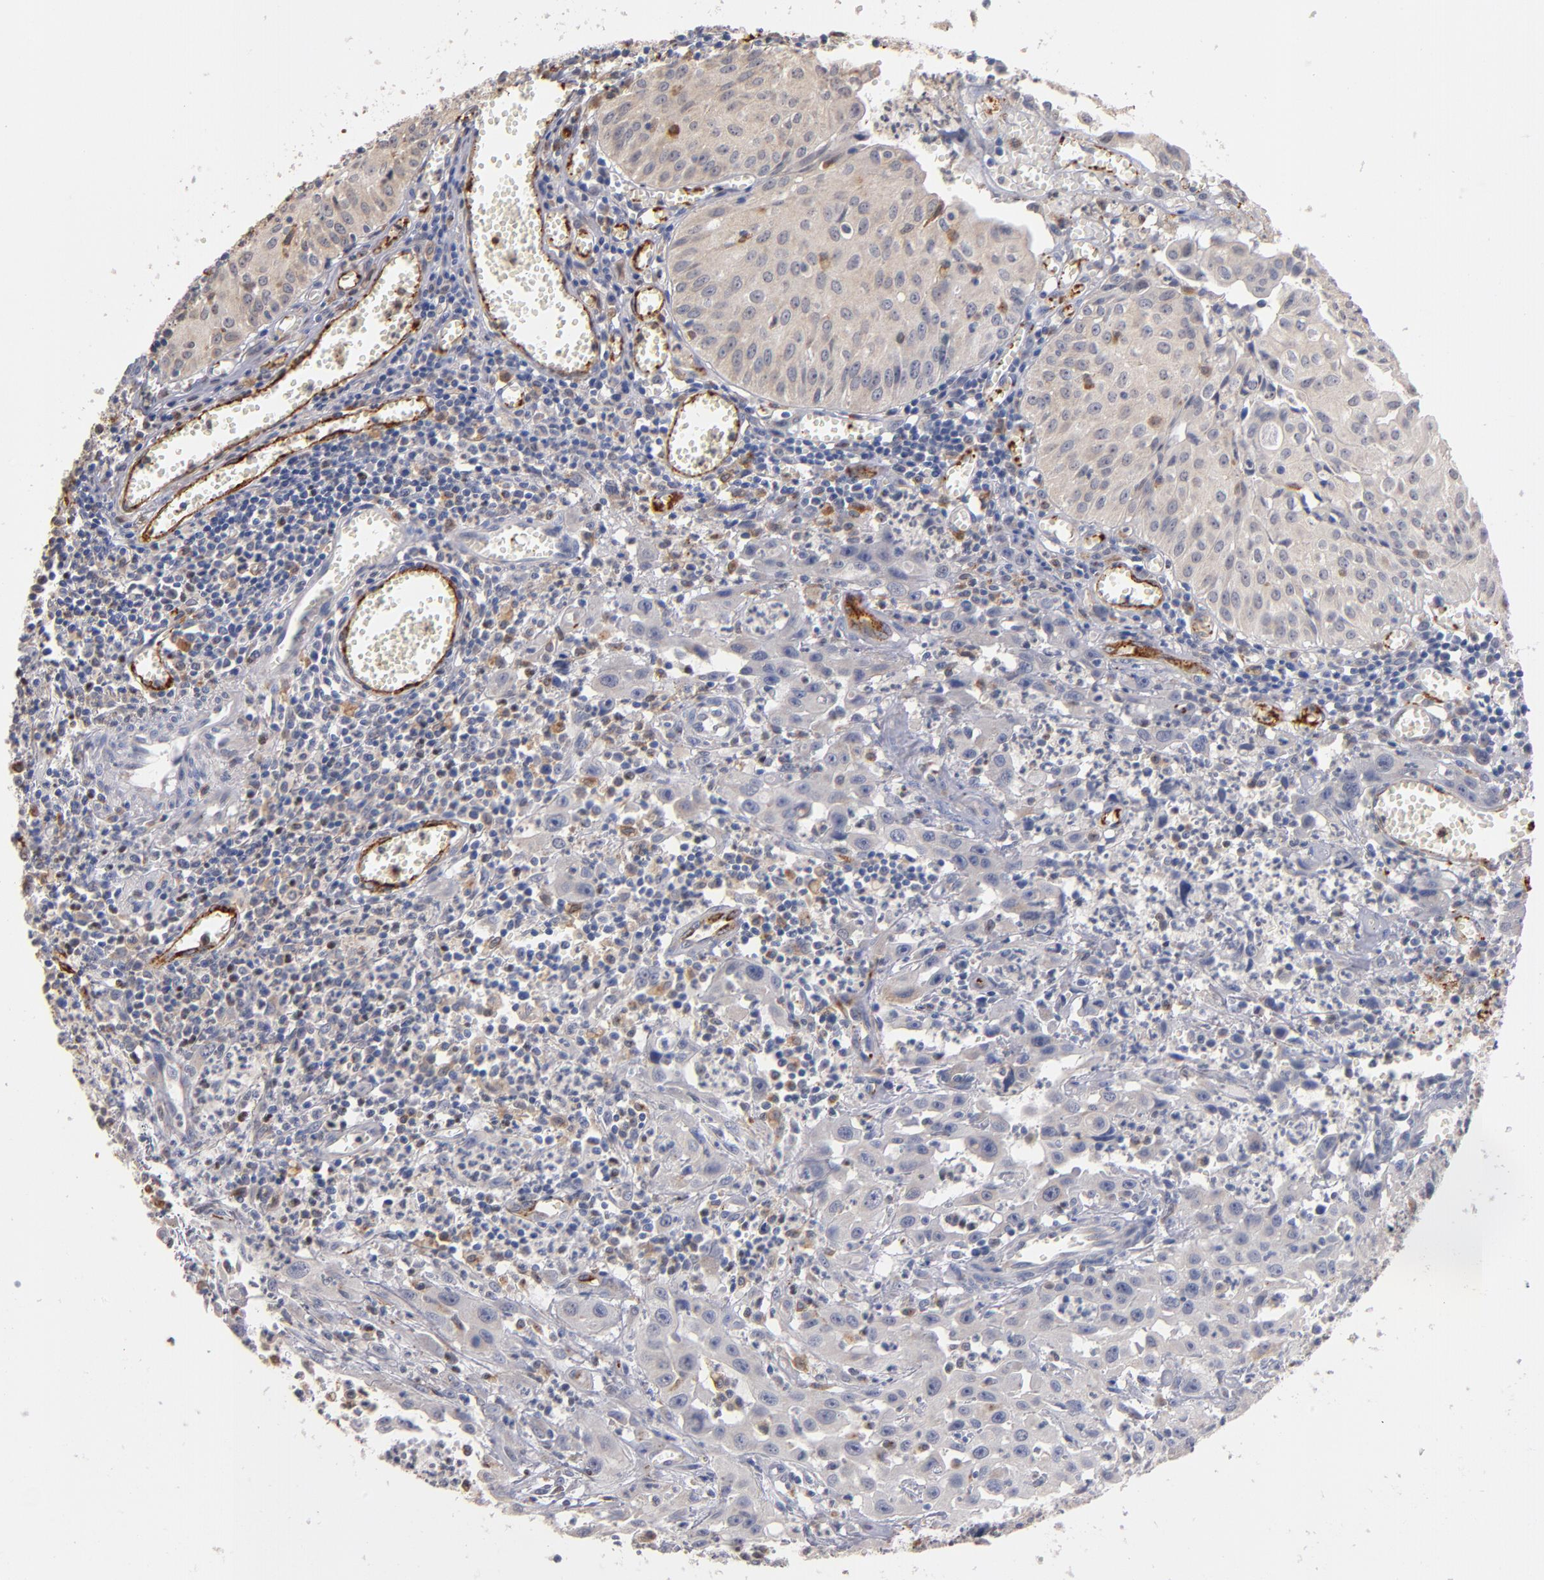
{"staining": {"intensity": "weak", "quantity": "<25%", "location": "cytoplasmic/membranous"}, "tissue": "urothelial cancer", "cell_type": "Tumor cells", "image_type": "cancer", "snomed": [{"axis": "morphology", "description": "Urothelial carcinoma, High grade"}, {"axis": "topography", "description": "Urinary bladder"}], "caption": "An immunohistochemistry histopathology image of urothelial carcinoma (high-grade) is shown. There is no staining in tumor cells of urothelial carcinoma (high-grade).", "gene": "SELP", "patient": {"sex": "male", "age": 66}}